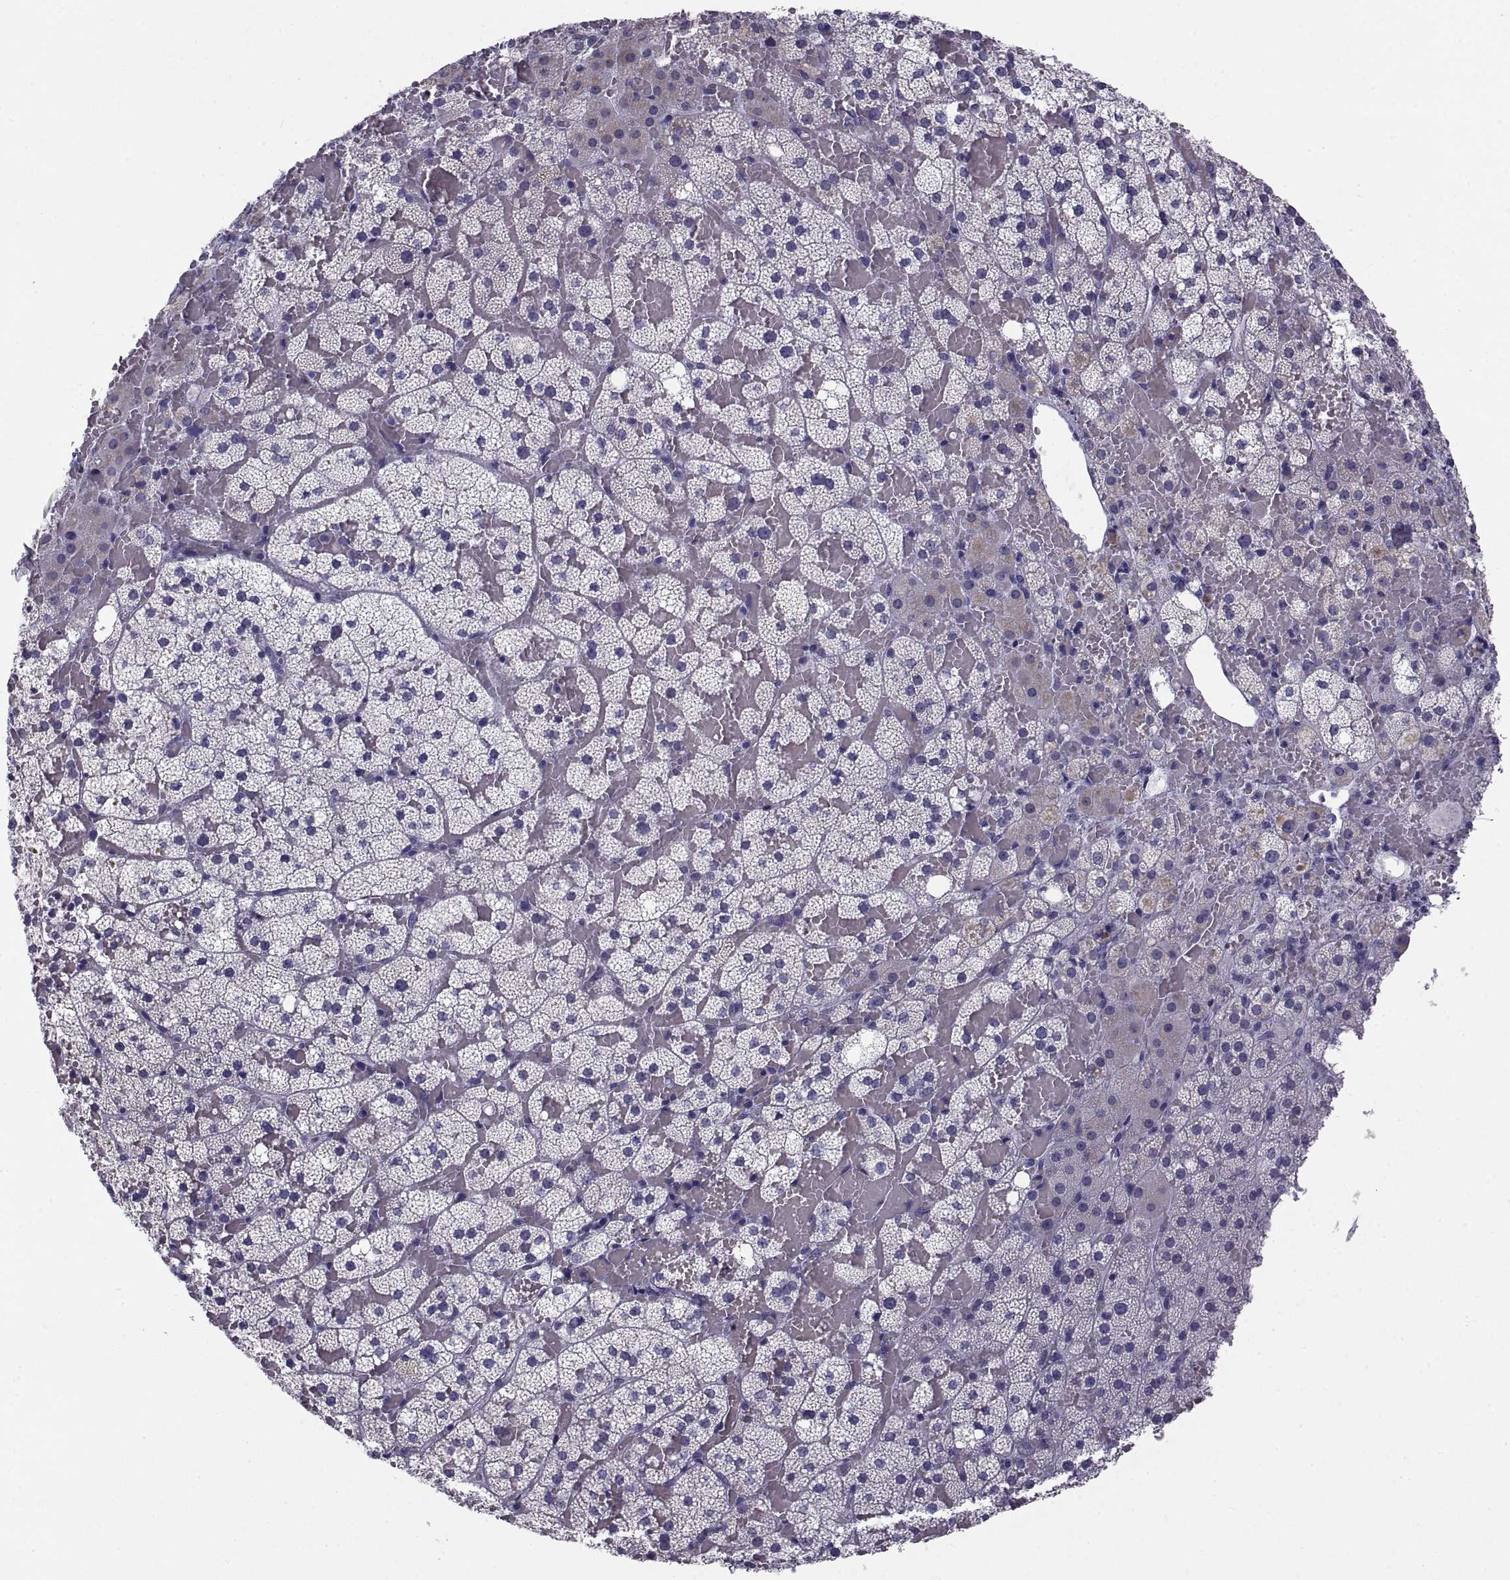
{"staining": {"intensity": "strong", "quantity": "<25%", "location": "cytoplasmic/membranous"}, "tissue": "adrenal gland", "cell_type": "Glandular cells", "image_type": "normal", "snomed": [{"axis": "morphology", "description": "Normal tissue, NOS"}, {"axis": "topography", "description": "Adrenal gland"}], "caption": "Brown immunohistochemical staining in benign human adrenal gland shows strong cytoplasmic/membranous staining in approximately <25% of glandular cells.", "gene": "NPTX2", "patient": {"sex": "male", "age": 53}}